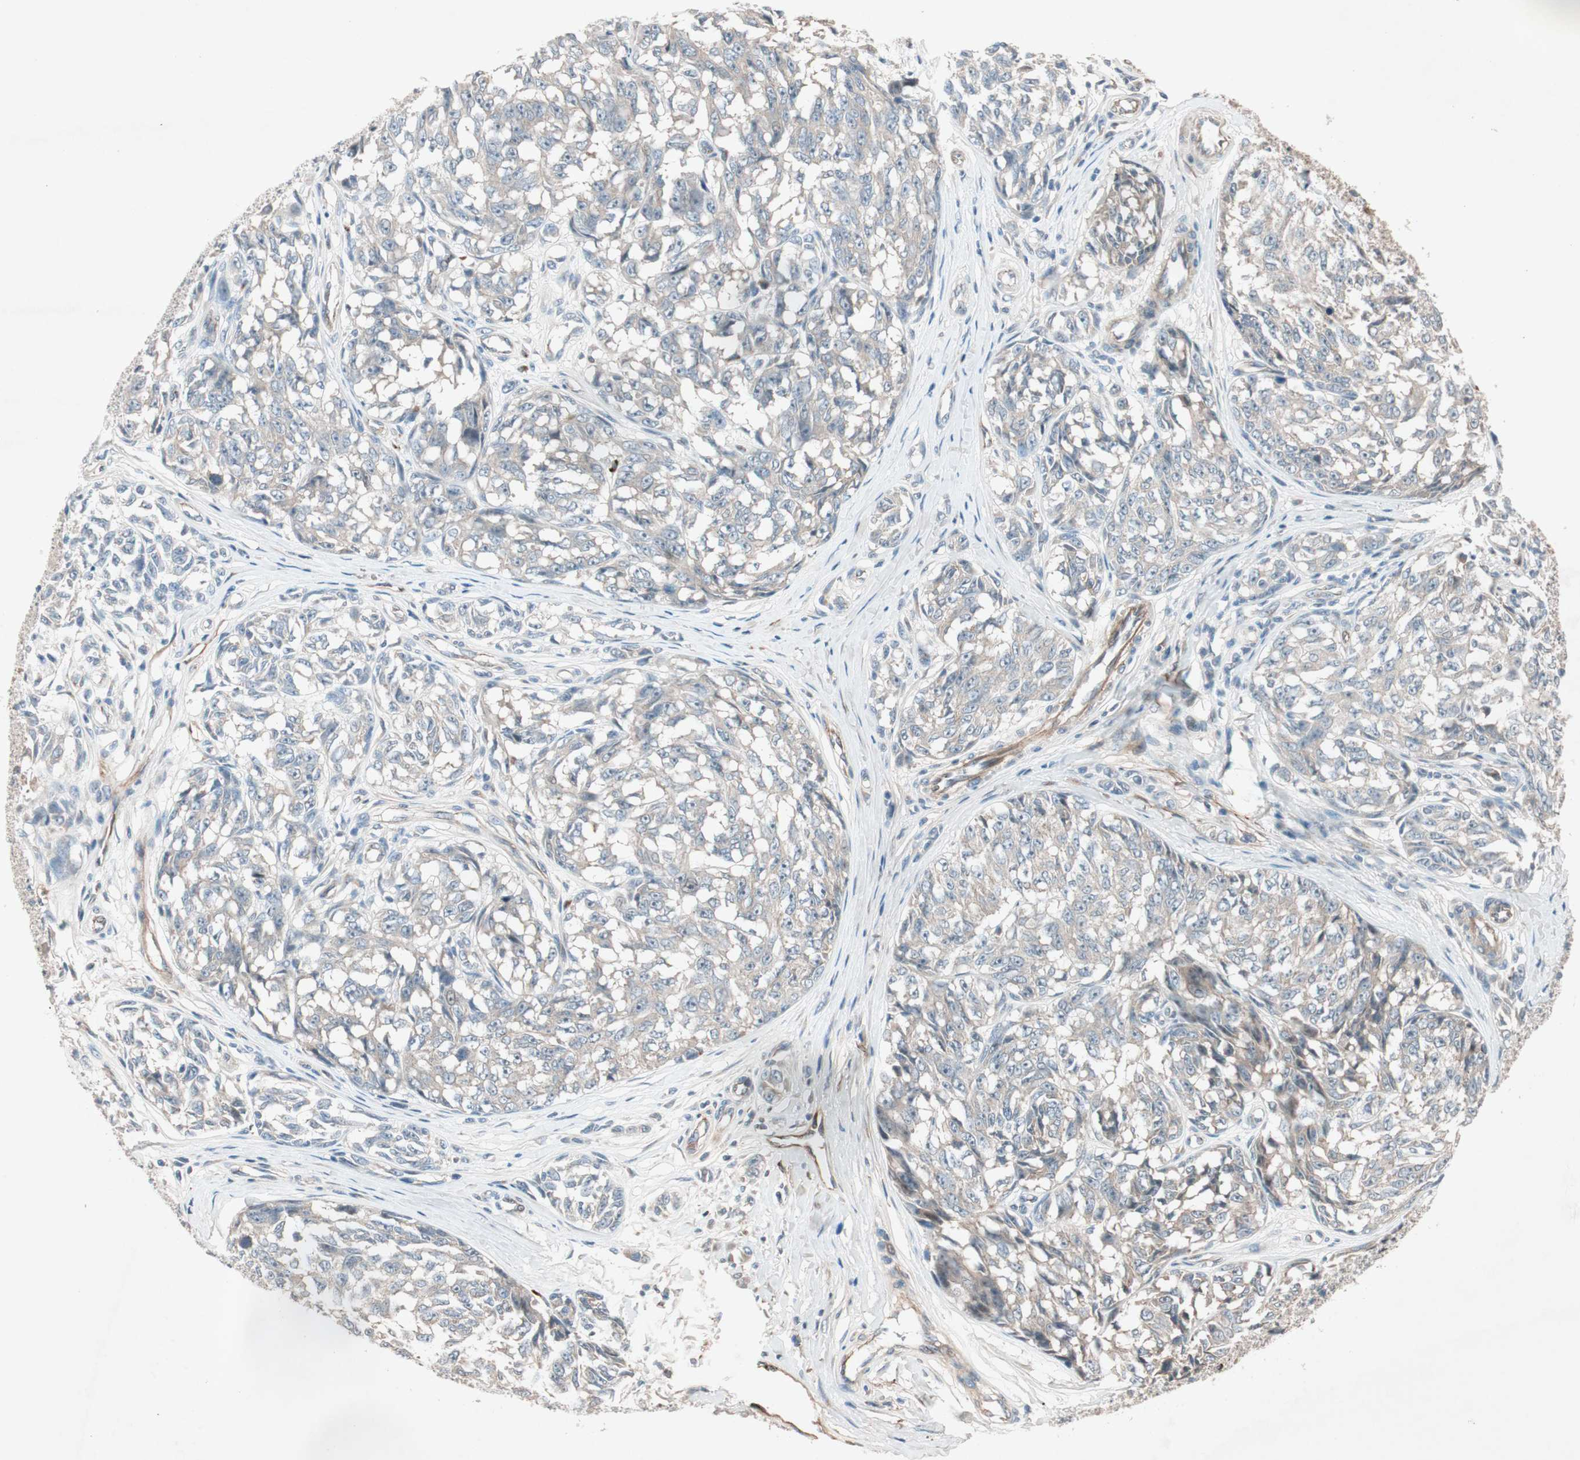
{"staining": {"intensity": "negative", "quantity": "none", "location": "none"}, "tissue": "melanoma", "cell_type": "Tumor cells", "image_type": "cancer", "snomed": [{"axis": "morphology", "description": "Malignant melanoma, NOS"}, {"axis": "topography", "description": "Skin"}], "caption": "Malignant melanoma was stained to show a protein in brown. There is no significant staining in tumor cells. Brightfield microscopy of immunohistochemistry (IHC) stained with DAB (brown) and hematoxylin (blue), captured at high magnification.", "gene": "EPHA6", "patient": {"sex": "female", "age": 64}}